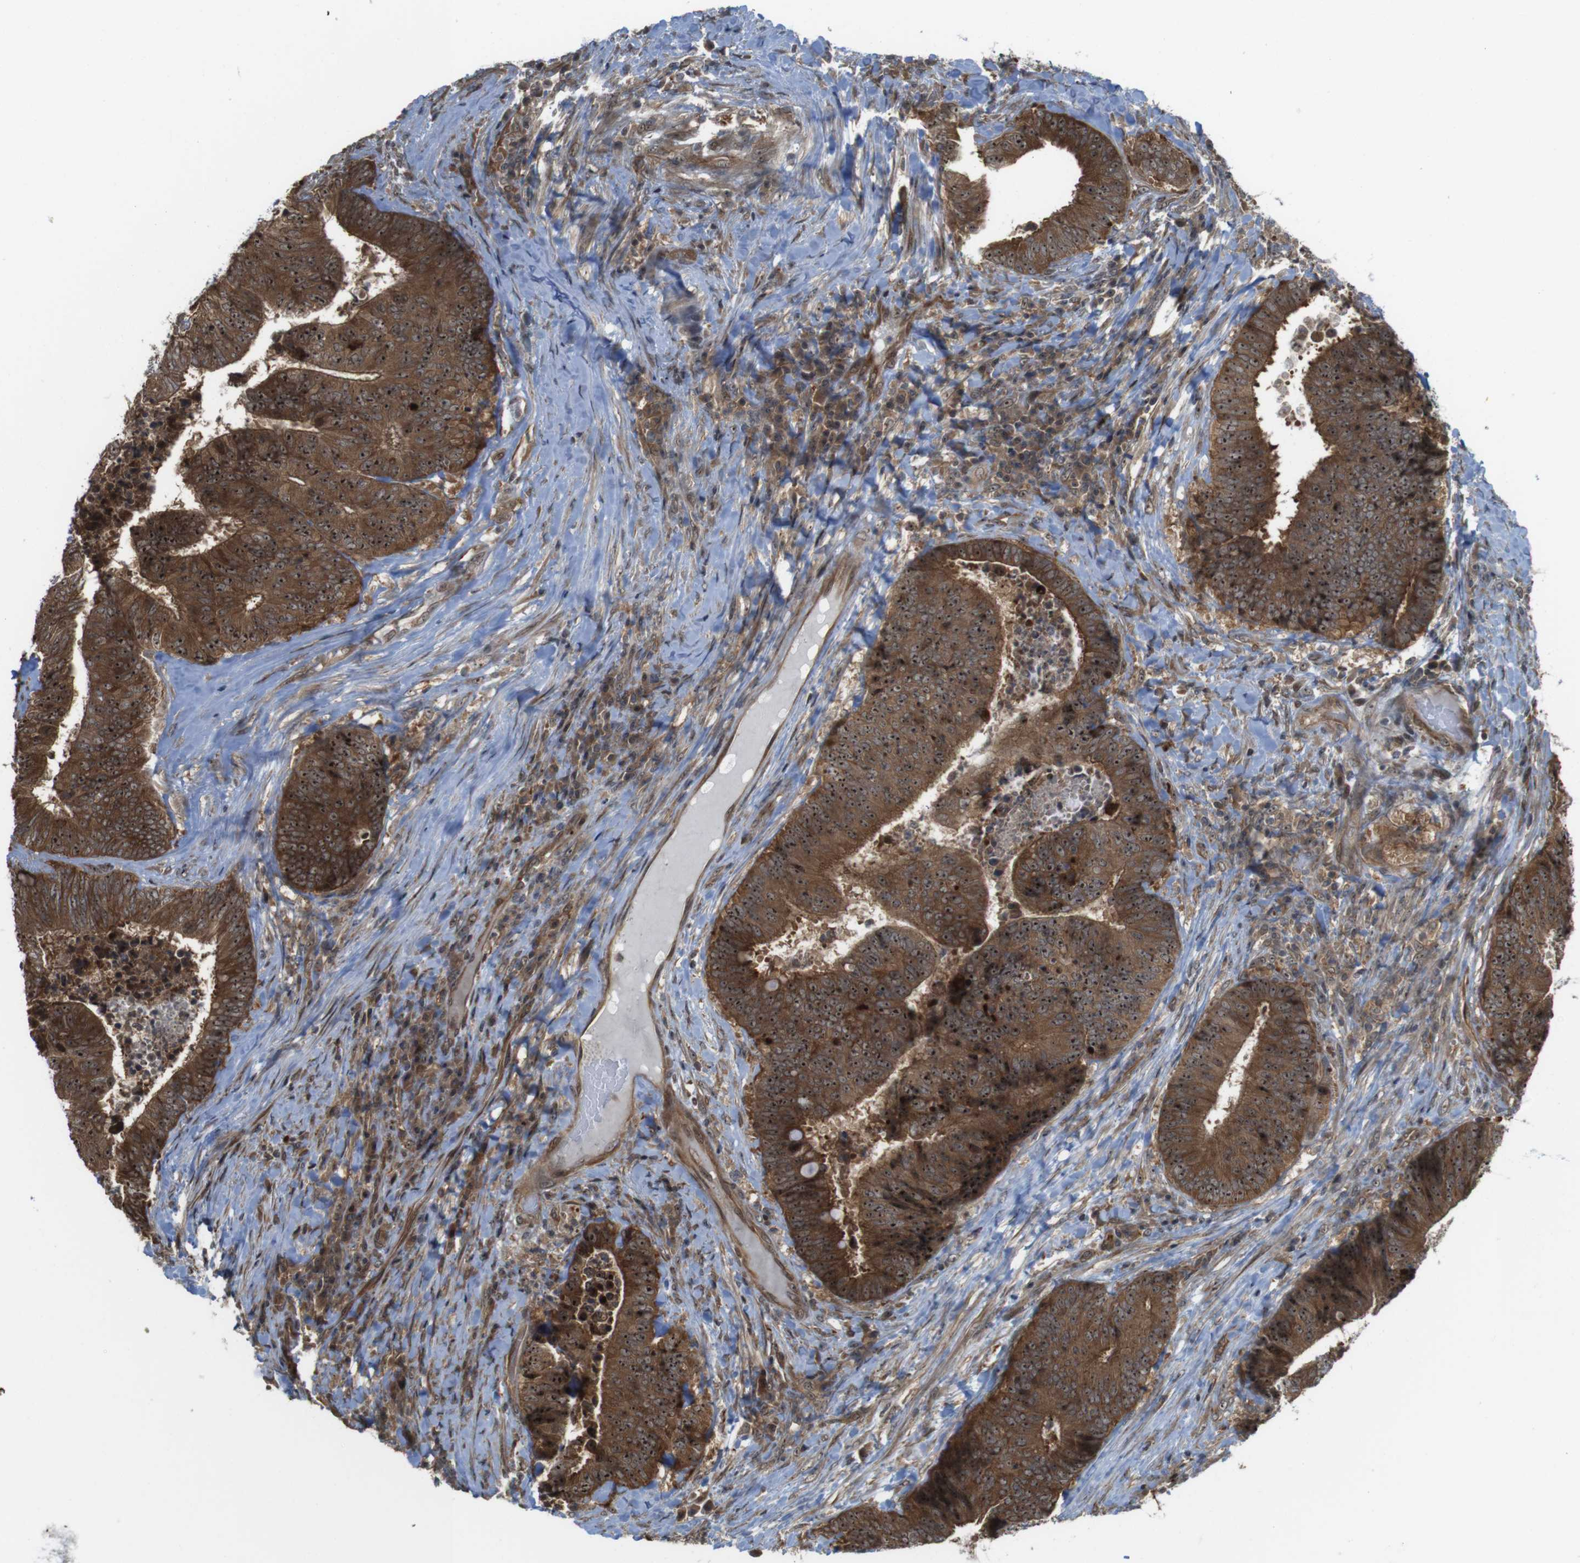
{"staining": {"intensity": "strong", "quantity": ">75%", "location": "cytoplasmic/membranous,nuclear"}, "tissue": "colorectal cancer", "cell_type": "Tumor cells", "image_type": "cancer", "snomed": [{"axis": "morphology", "description": "Adenocarcinoma, NOS"}, {"axis": "topography", "description": "Rectum"}], "caption": "Tumor cells show high levels of strong cytoplasmic/membranous and nuclear staining in about >75% of cells in human adenocarcinoma (colorectal). Nuclei are stained in blue.", "gene": "CC2D1A", "patient": {"sex": "male", "age": 72}}